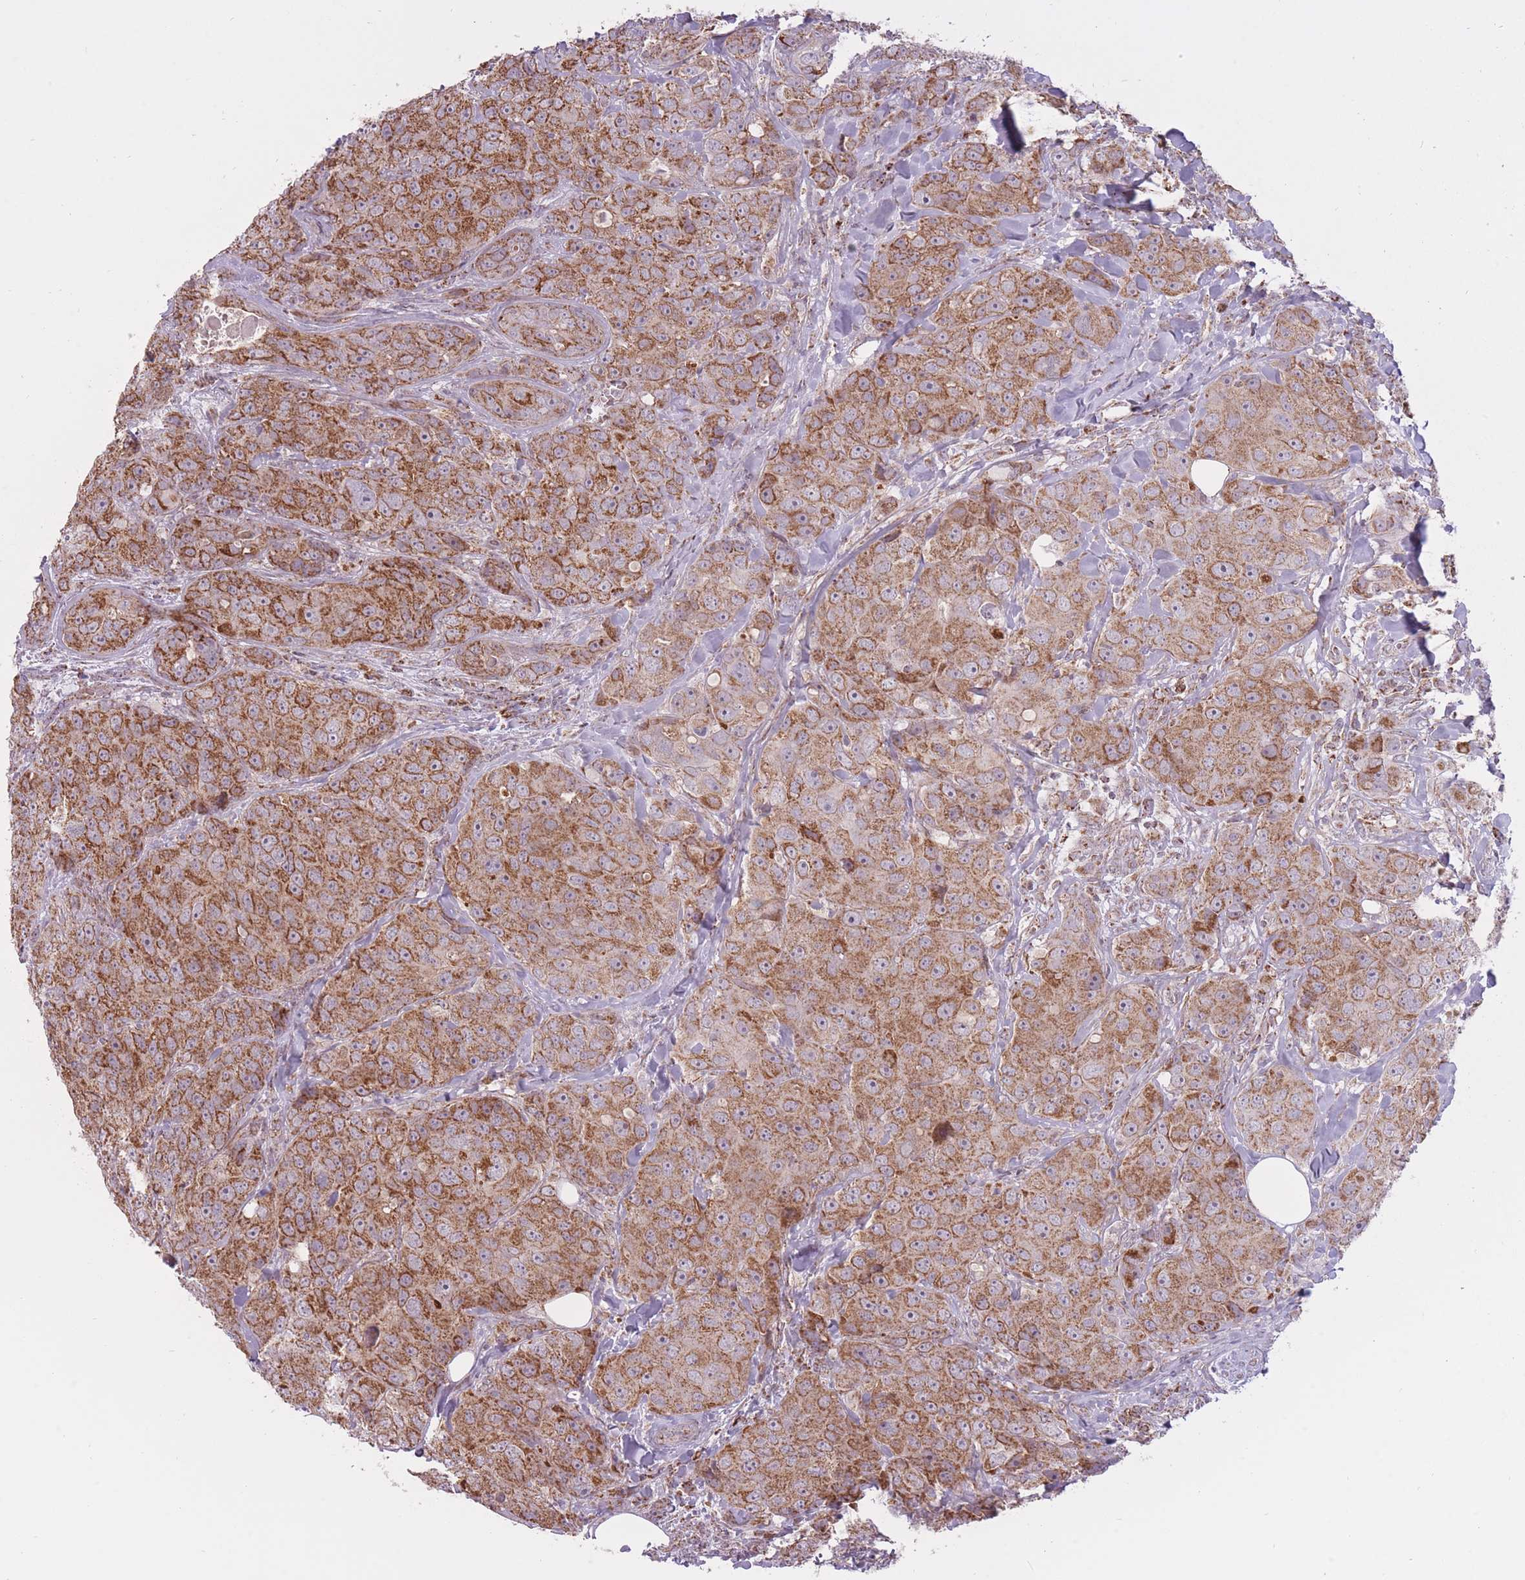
{"staining": {"intensity": "moderate", "quantity": ">75%", "location": "cytoplasmic/membranous"}, "tissue": "breast cancer", "cell_type": "Tumor cells", "image_type": "cancer", "snomed": [{"axis": "morphology", "description": "Duct carcinoma"}, {"axis": "topography", "description": "Breast"}], "caption": "Immunohistochemistry (IHC) (DAB (3,3'-diaminobenzidine)) staining of breast cancer displays moderate cytoplasmic/membranous protein expression in approximately >75% of tumor cells.", "gene": "LIN7C", "patient": {"sex": "female", "age": 43}}